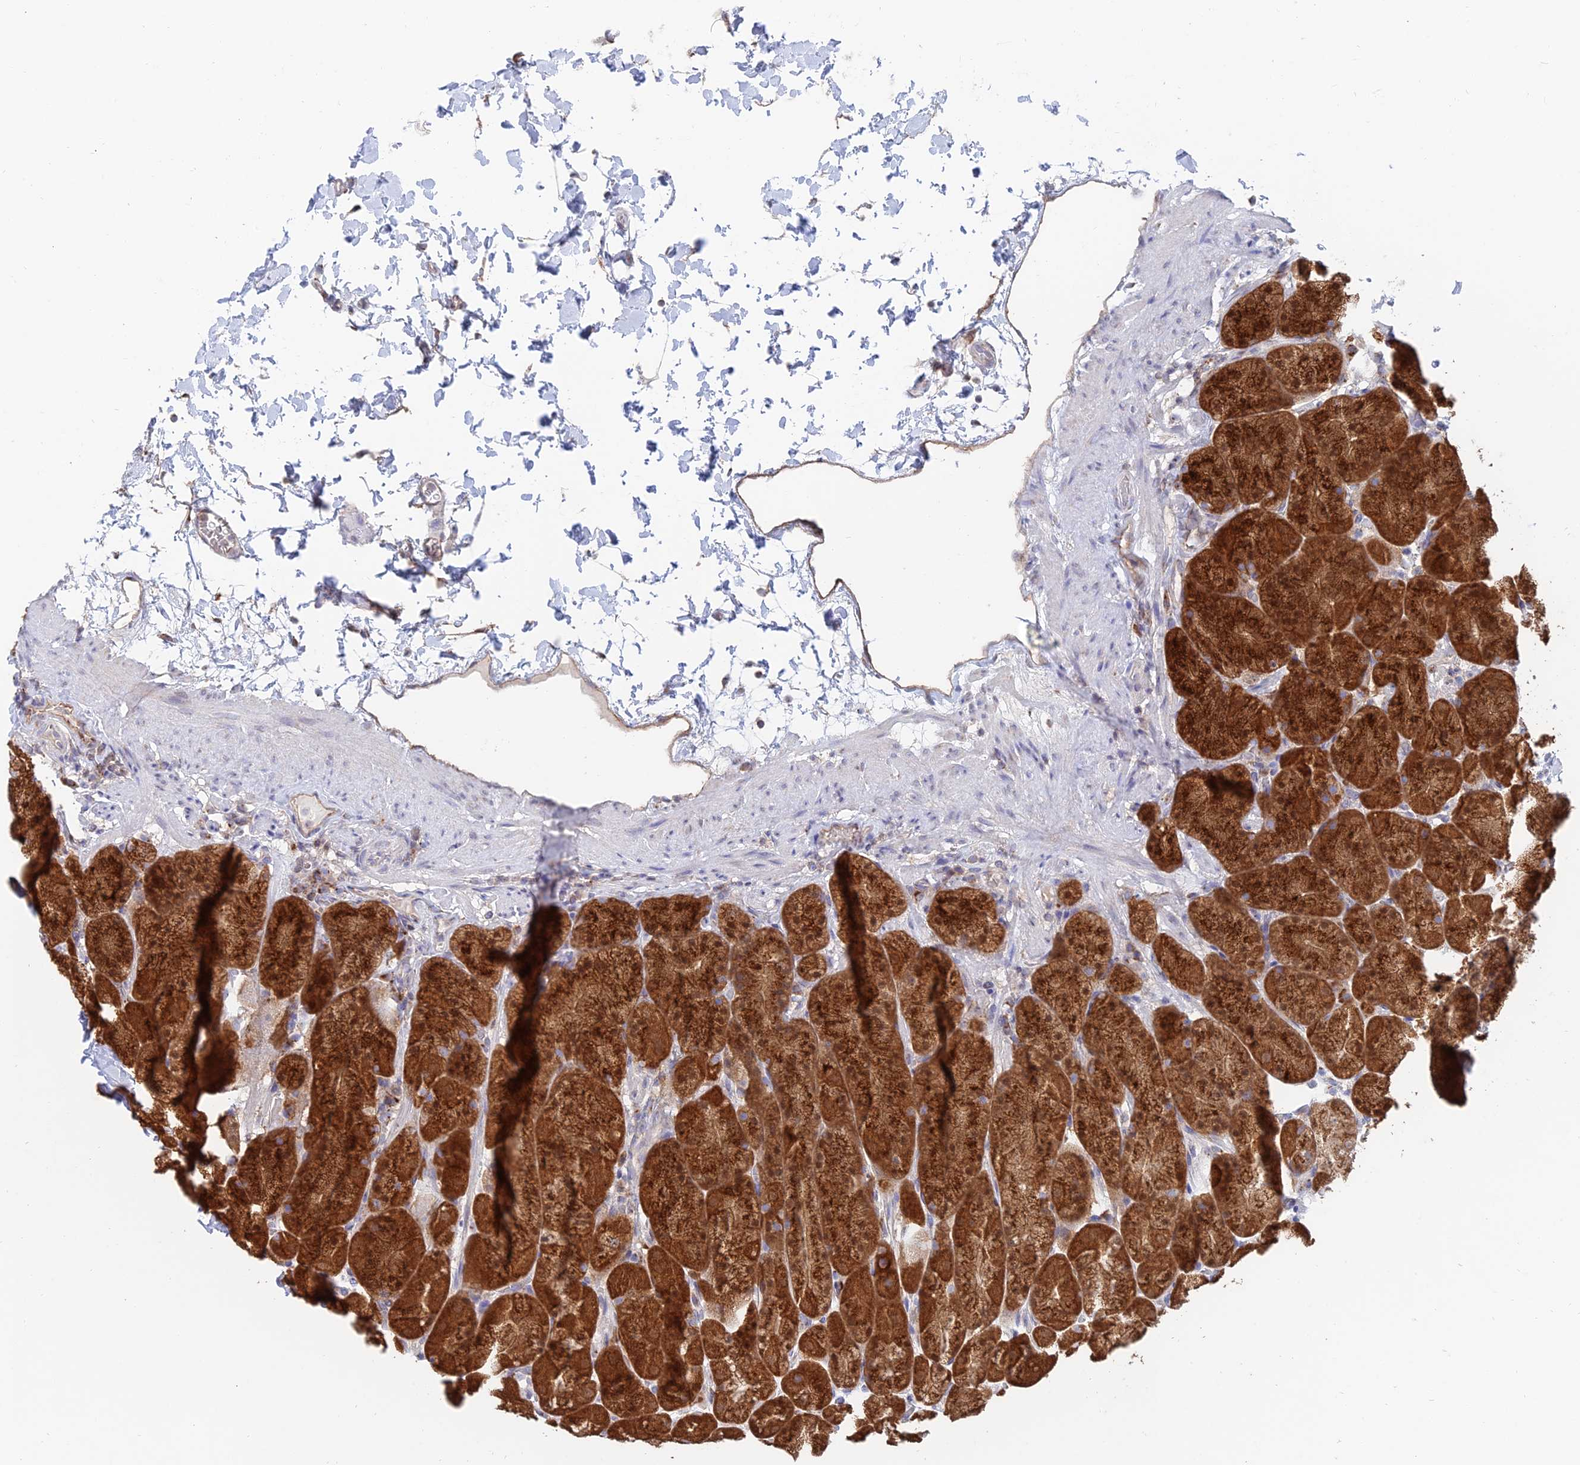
{"staining": {"intensity": "strong", "quantity": "25%-75%", "location": "cytoplasmic/membranous"}, "tissue": "stomach", "cell_type": "Glandular cells", "image_type": "normal", "snomed": [{"axis": "morphology", "description": "Normal tissue, NOS"}, {"axis": "topography", "description": "Stomach, upper"}, {"axis": "topography", "description": "Stomach, lower"}], "caption": "Stomach was stained to show a protein in brown. There is high levels of strong cytoplasmic/membranous positivity in about 25%-75% of glandular cells. (Stains: DAB in brown, nuclei in blue, Microscopy: brightfield microscopy at high magnification).", "gene": "ENSG00000267561", "patient": {"sex": "male", "age": 67}}